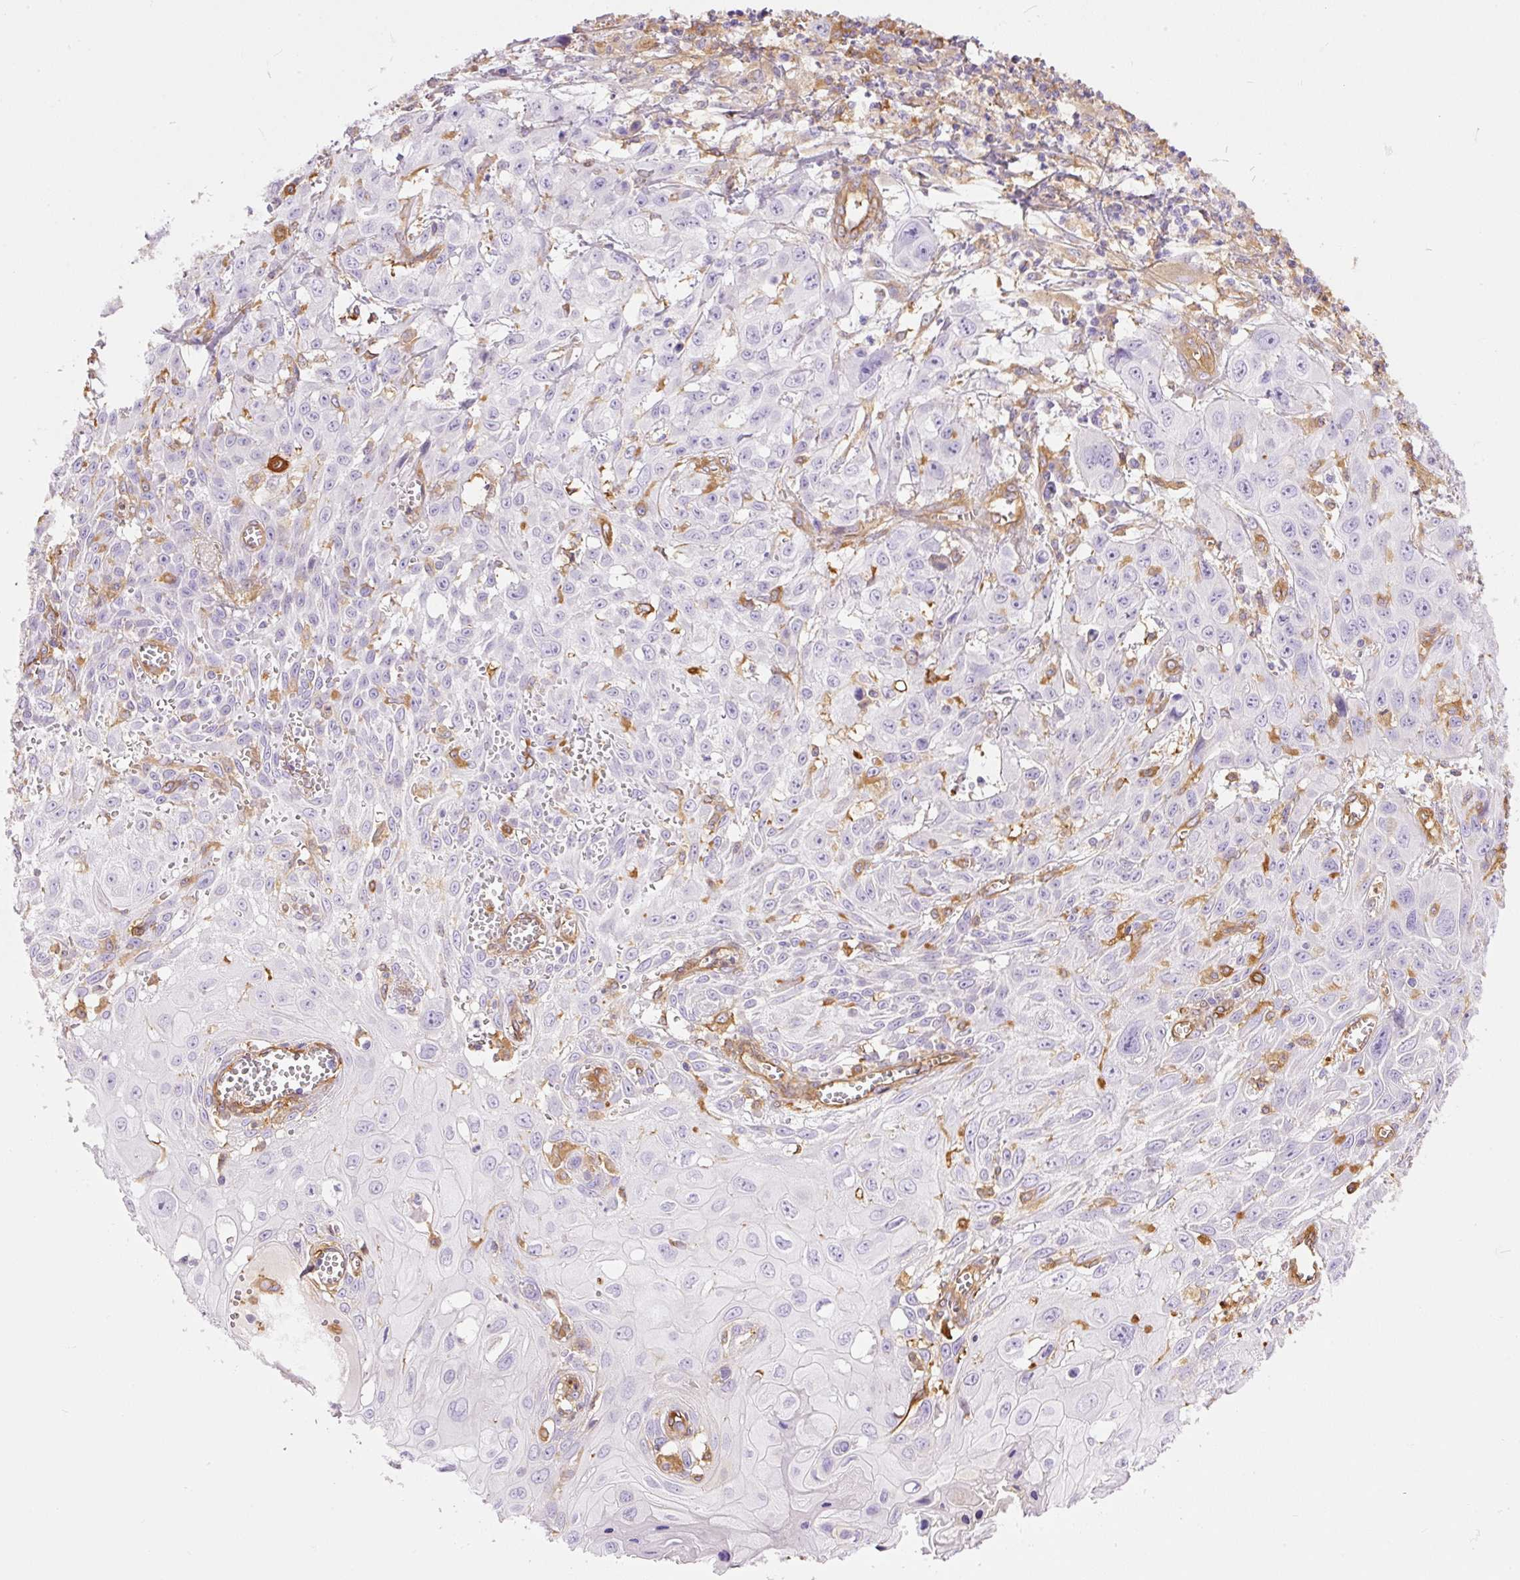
{"staining": {"intensity": "negative", "quantity": "none", "location": "none"}, "tissue": "skin cancer", "cell_type": "Tumor cells", "image_type": "cancer", "snomed": [{"axis": "morphology", "description": "Squamous cell carcinoma, NOS"}, {"axis": "topography", "description": "Skin"}, {"axis": "topography", "description": "Vulva"}], "caption": "Skin cancer (squamous cell carcinoma) was stained to show a protein in brown. There is no significant positivity in tumor cells.", "gene": "IL10RB", "patient": {"sex": "female", "age": 71}}